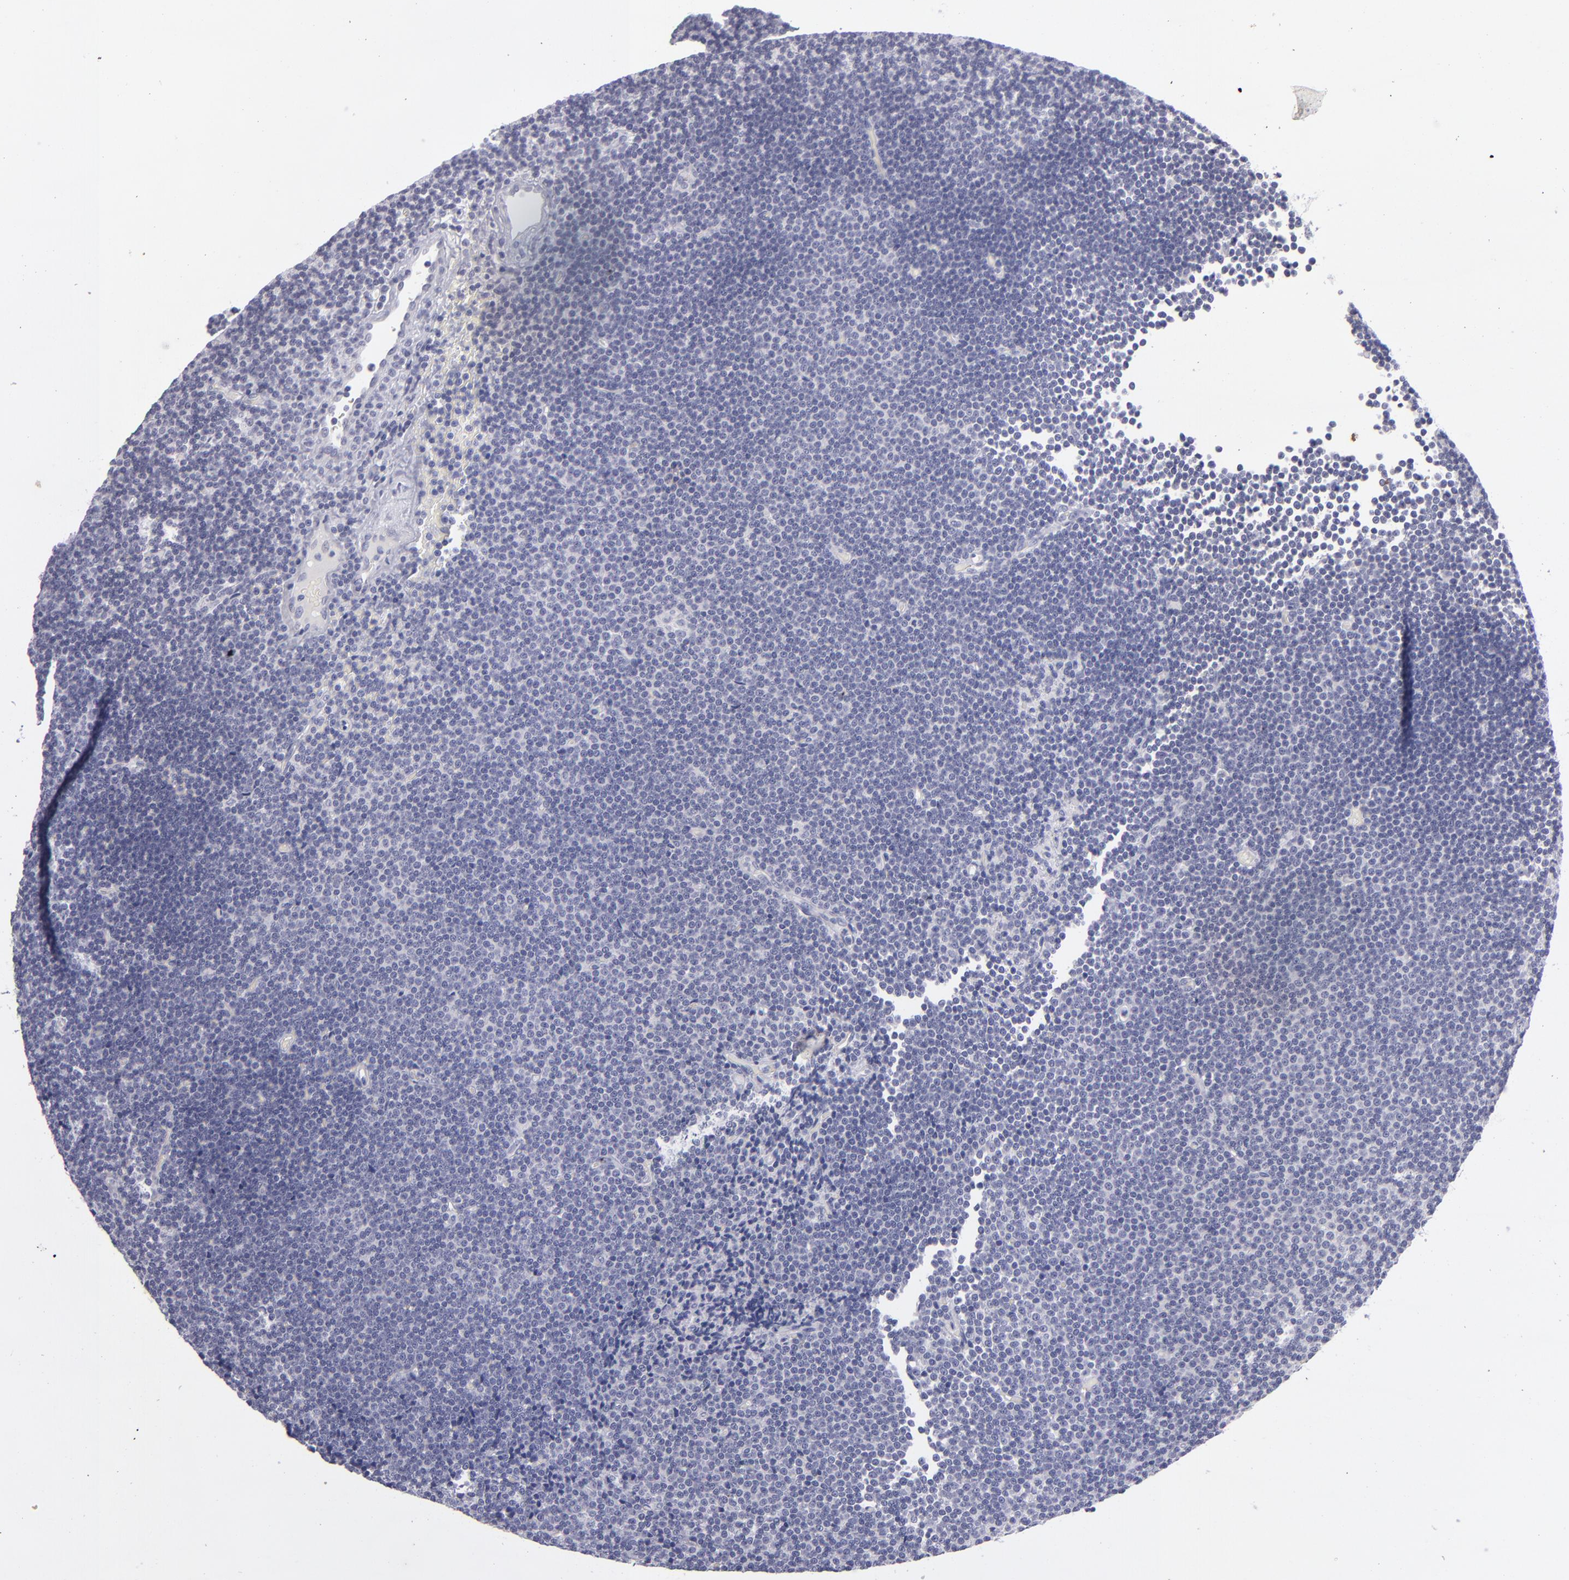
{"staining": {"intensity": "negative", "quantity": "none", "location": "none"}, "tissue": "lymphoma", "cell_type": "Tumor cells", "image_type": "cancer", "snomed": [{"axis": "morphology", "description": "Malignant lymphoma, non-Hodgkin's type, Low grade"}, {"axis": "topography", "description": "Lymph node"}], "caption": "IHC photomicrograph of malignant lymphoma, non-Hodgkin's type (low-grade) stained for a protein (brown), which displays no positivity in tumor cells. (Stains: DAB (3,3'-diaminobenzidine) immunohistochemistry with hematoxylin counter stain, Microscopy: brightfield microscopy at high magnification).", "gene": "ITGB4", "patient": {"sex": "female", "age": 73}}